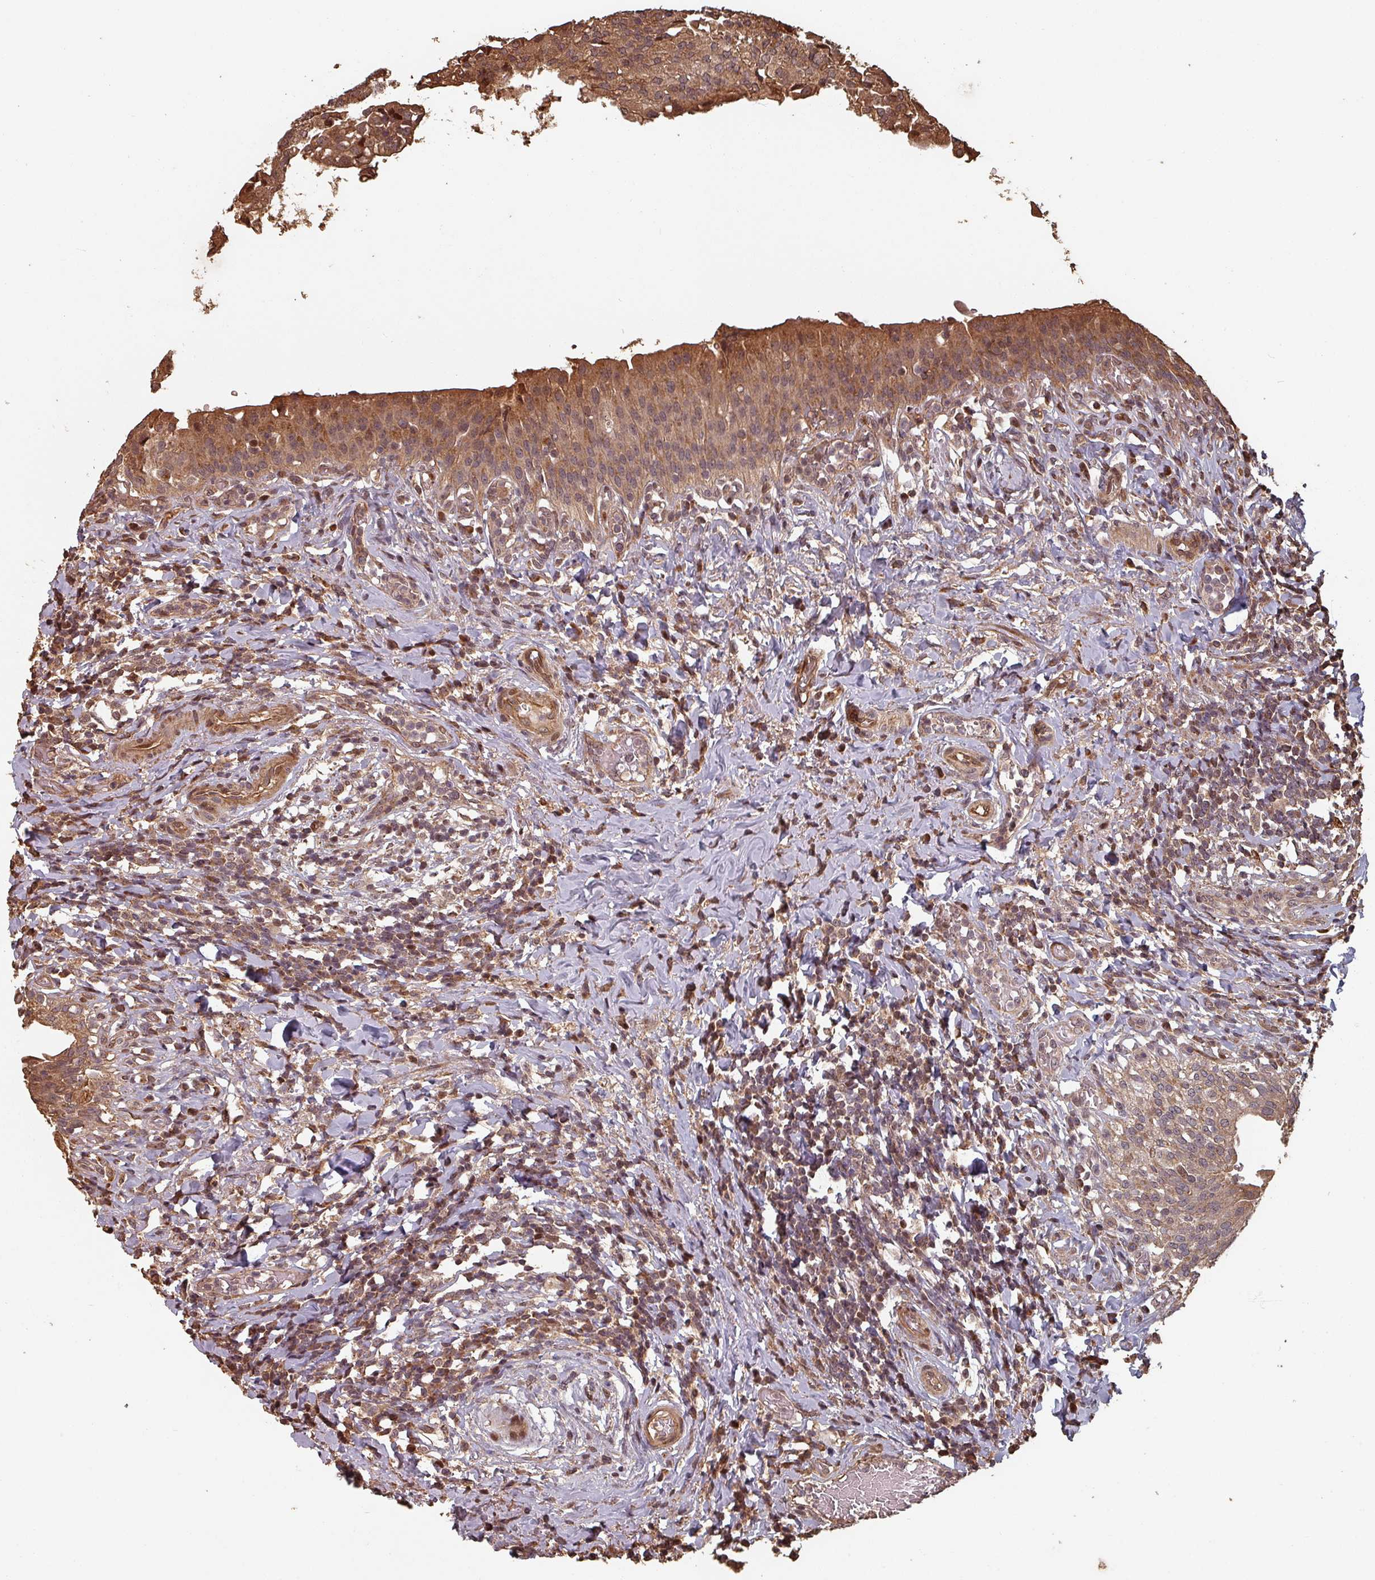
{"staining": {"intensity": "moderate", "quantity": ">75%", "location": "cytoplasmic/membranous,nuclear"}, "tissue": "urinary bladder", "cell_type": "Urothelial cells", "image_type": "normal", "snomed": [{"axis": "morphology", "description": "Normal tissue, NOS"}, {"axis": "morphology", "description": "Inflammation, NOS"}, {"axis": "topography", "description": "Urinary bladder"}], "caption": "A brown stain highlights moderate cytoplasmic/membranous,nuclear staining of a protein in urothelial cells of normal urinary bladder.", "gene": "EID1", "patient": {"sex": "male", "age": 64}}